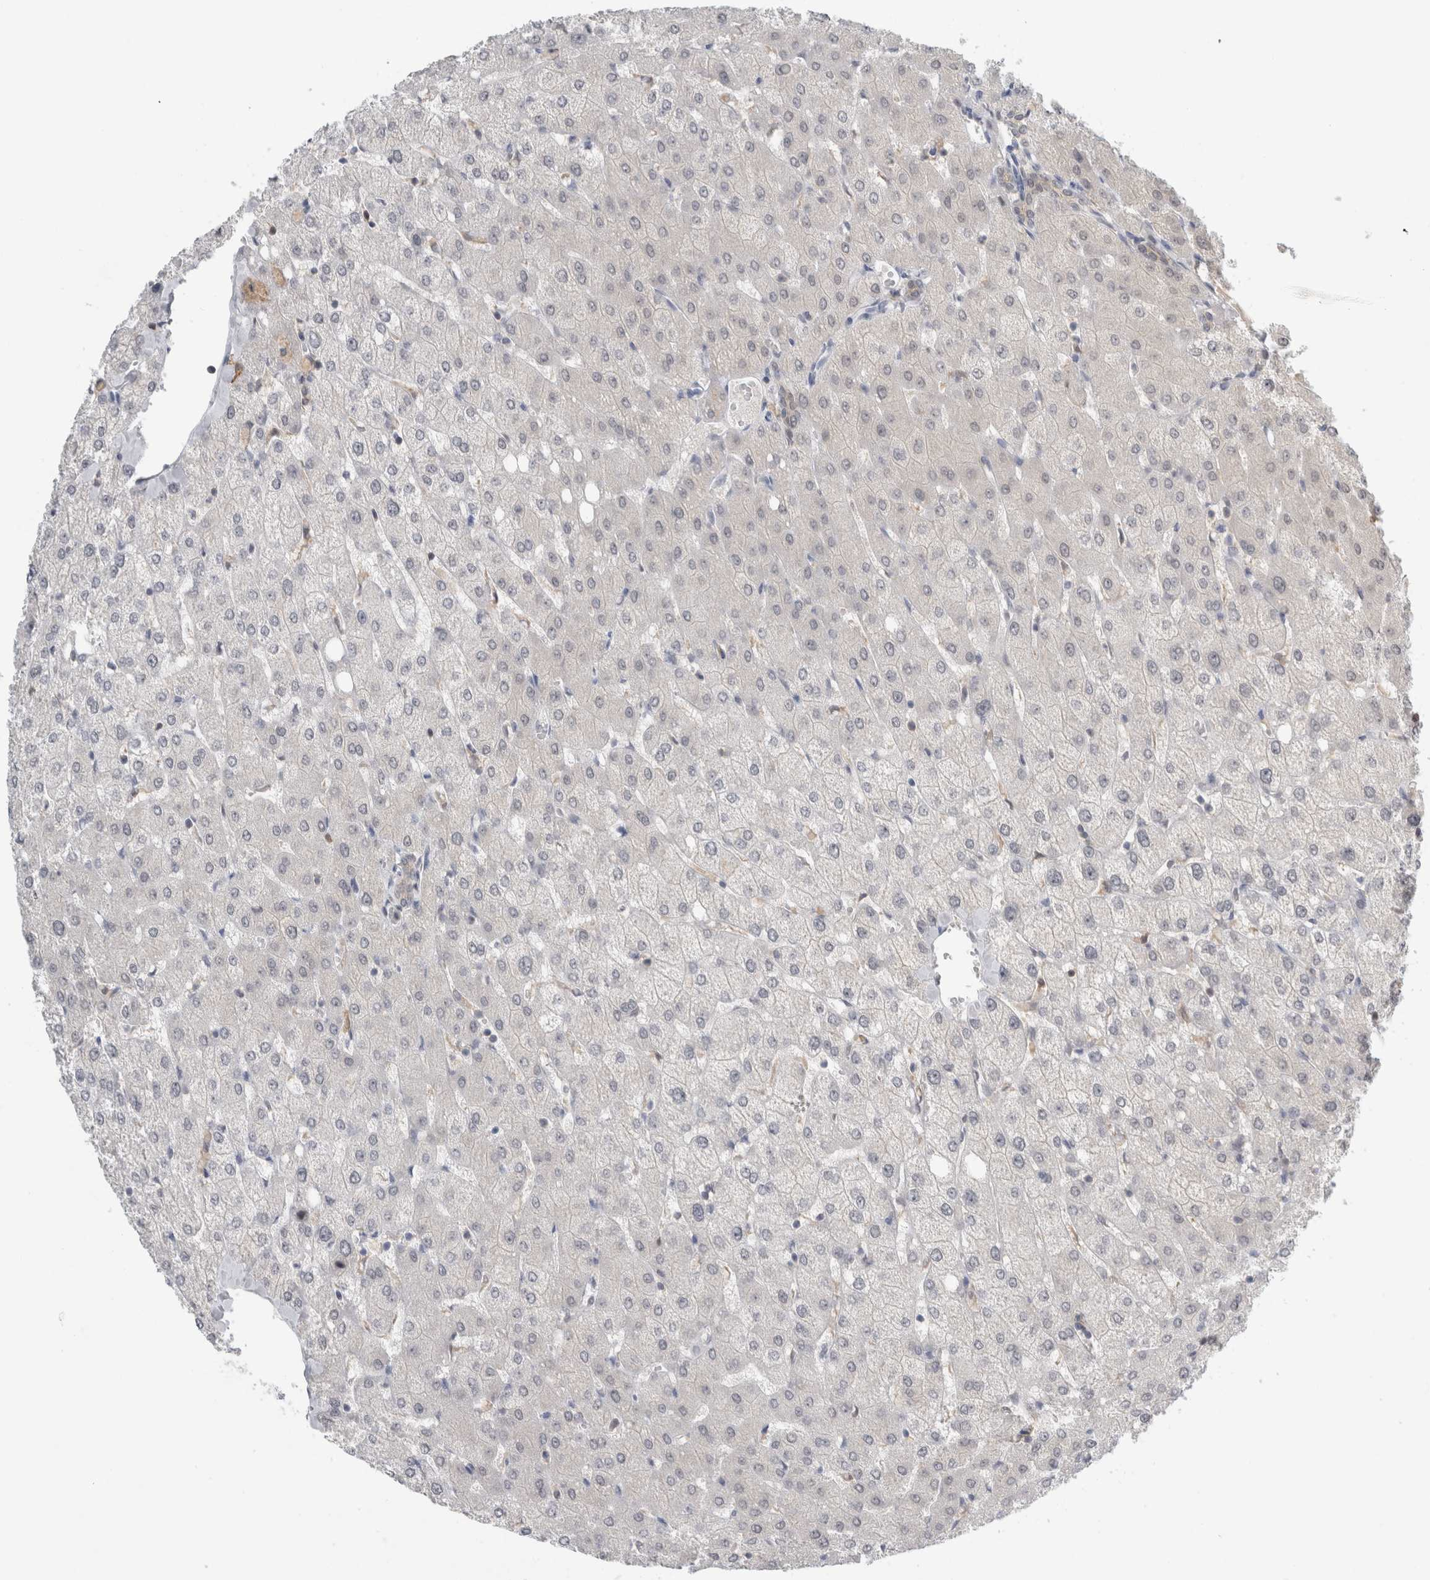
{"staining": {"intensity": "negative", "quantity": "none", "location": "none"}, "tissue": "liver", "cell_type": "Cholangiocytes", "image_type": "normal", "snomed": [{"axis": "morphology", "description": "Normal tissue, NOS"}, {"axis": "topography", "description": "Liver"}], "caption": "High magnification brightfield microscopy of benign liver stained with DAB (brown) and counterstained with hematoxylin (blue): cholangiocytes show no significant positivity.", "gene": "CASP6", "patient": {"sex": "female", "age": 54}}